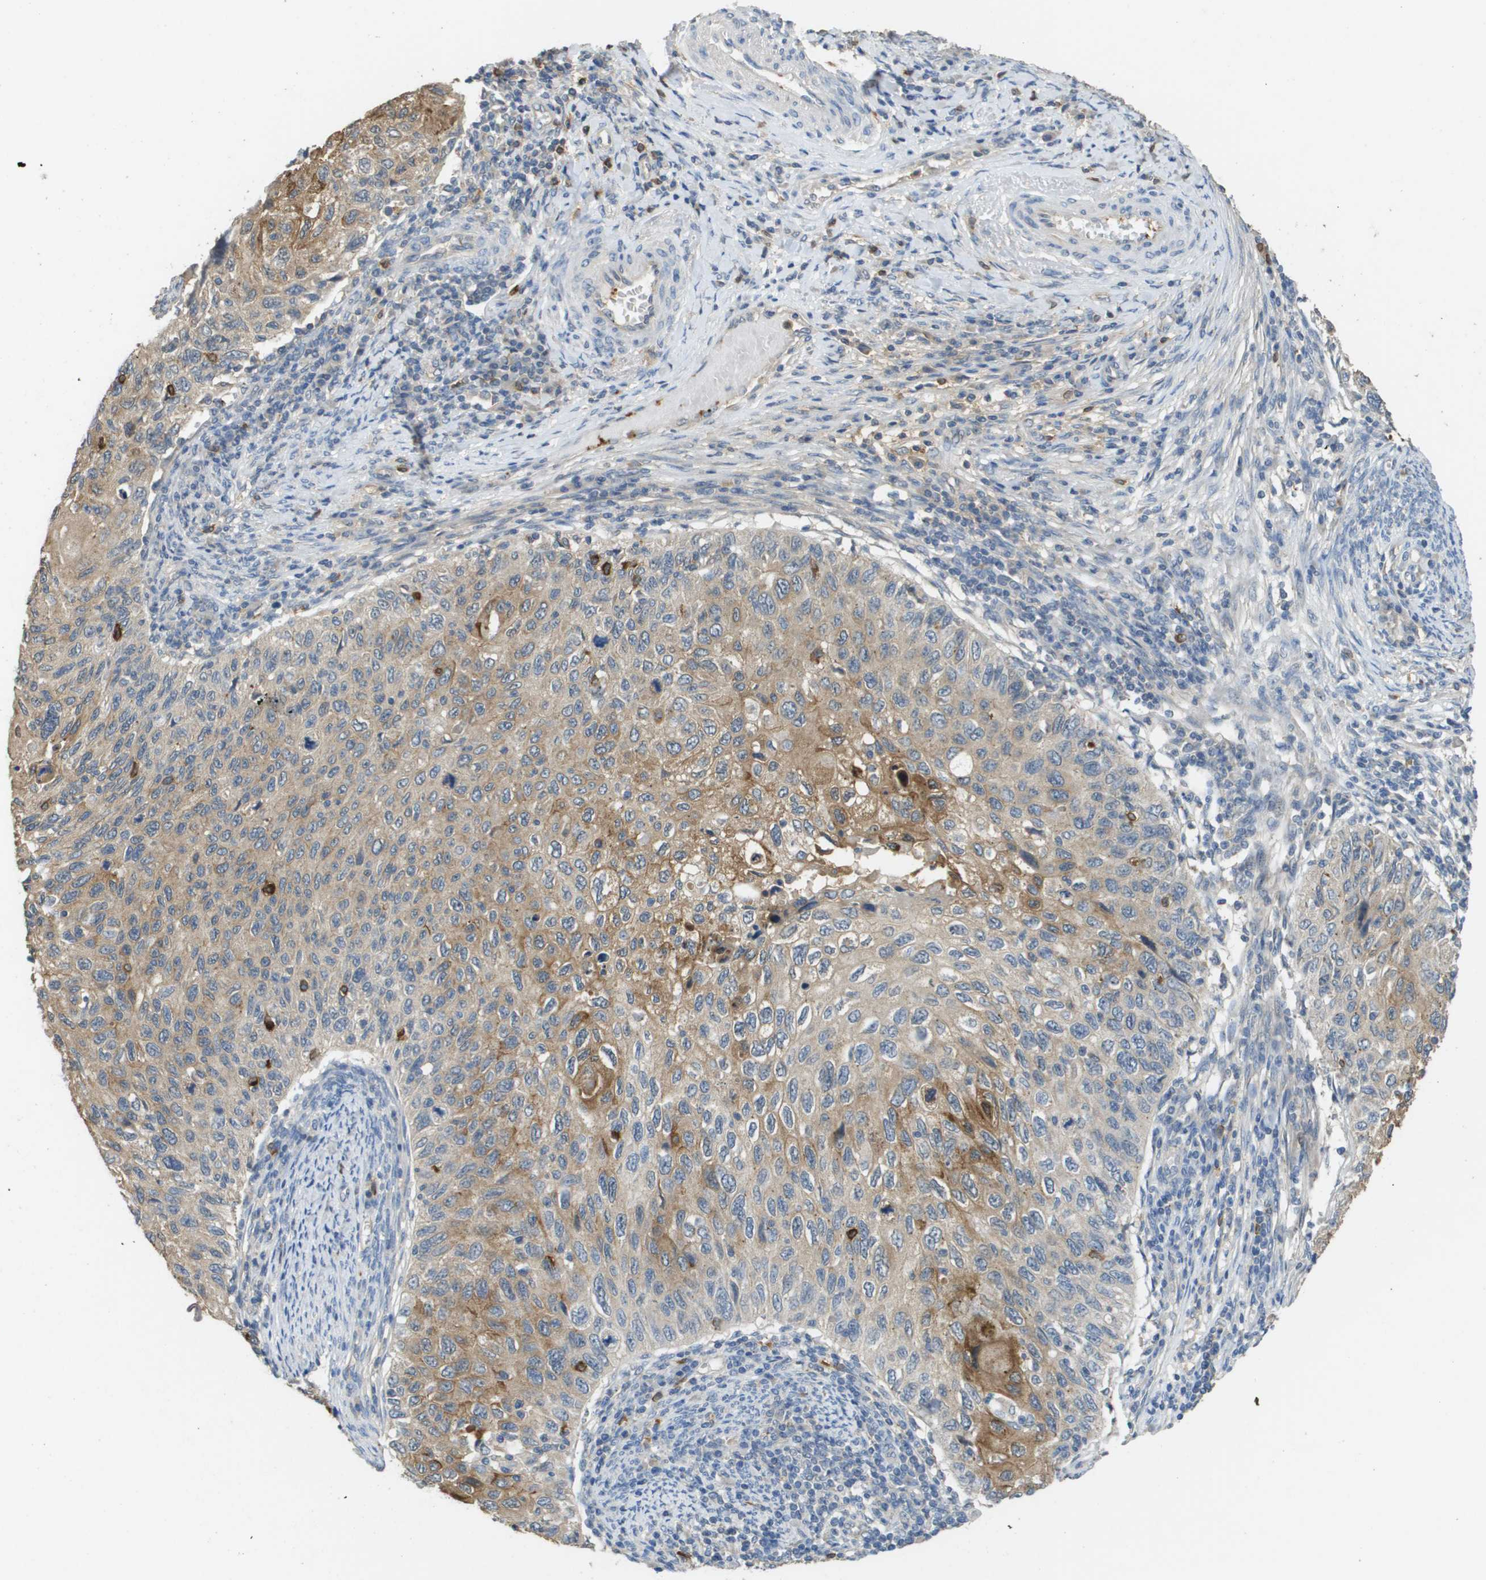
{"staining": {"intensity": "moderate", "quantity": "<25%", "location": "cytoplasmic/membranous"}, "tissue": "cervical cancer", "cell_type": "Tumor cells", "image_type": "cancer", "snomed": [{"axis": "morphology", "description": "Squamous cell carcinoma, NOS"}, {"axis": "topography", "description": "Cervix"}], "caption": "This image shows immunohistochemistry (IHC) staining of human squamous cell carcinoma (cervical), with low moderate cytoplasmic/membranous positivity in about <25% of tumor cells.", "gene": "RAB27B", "patient": {"sex": "female", "age": 70}}